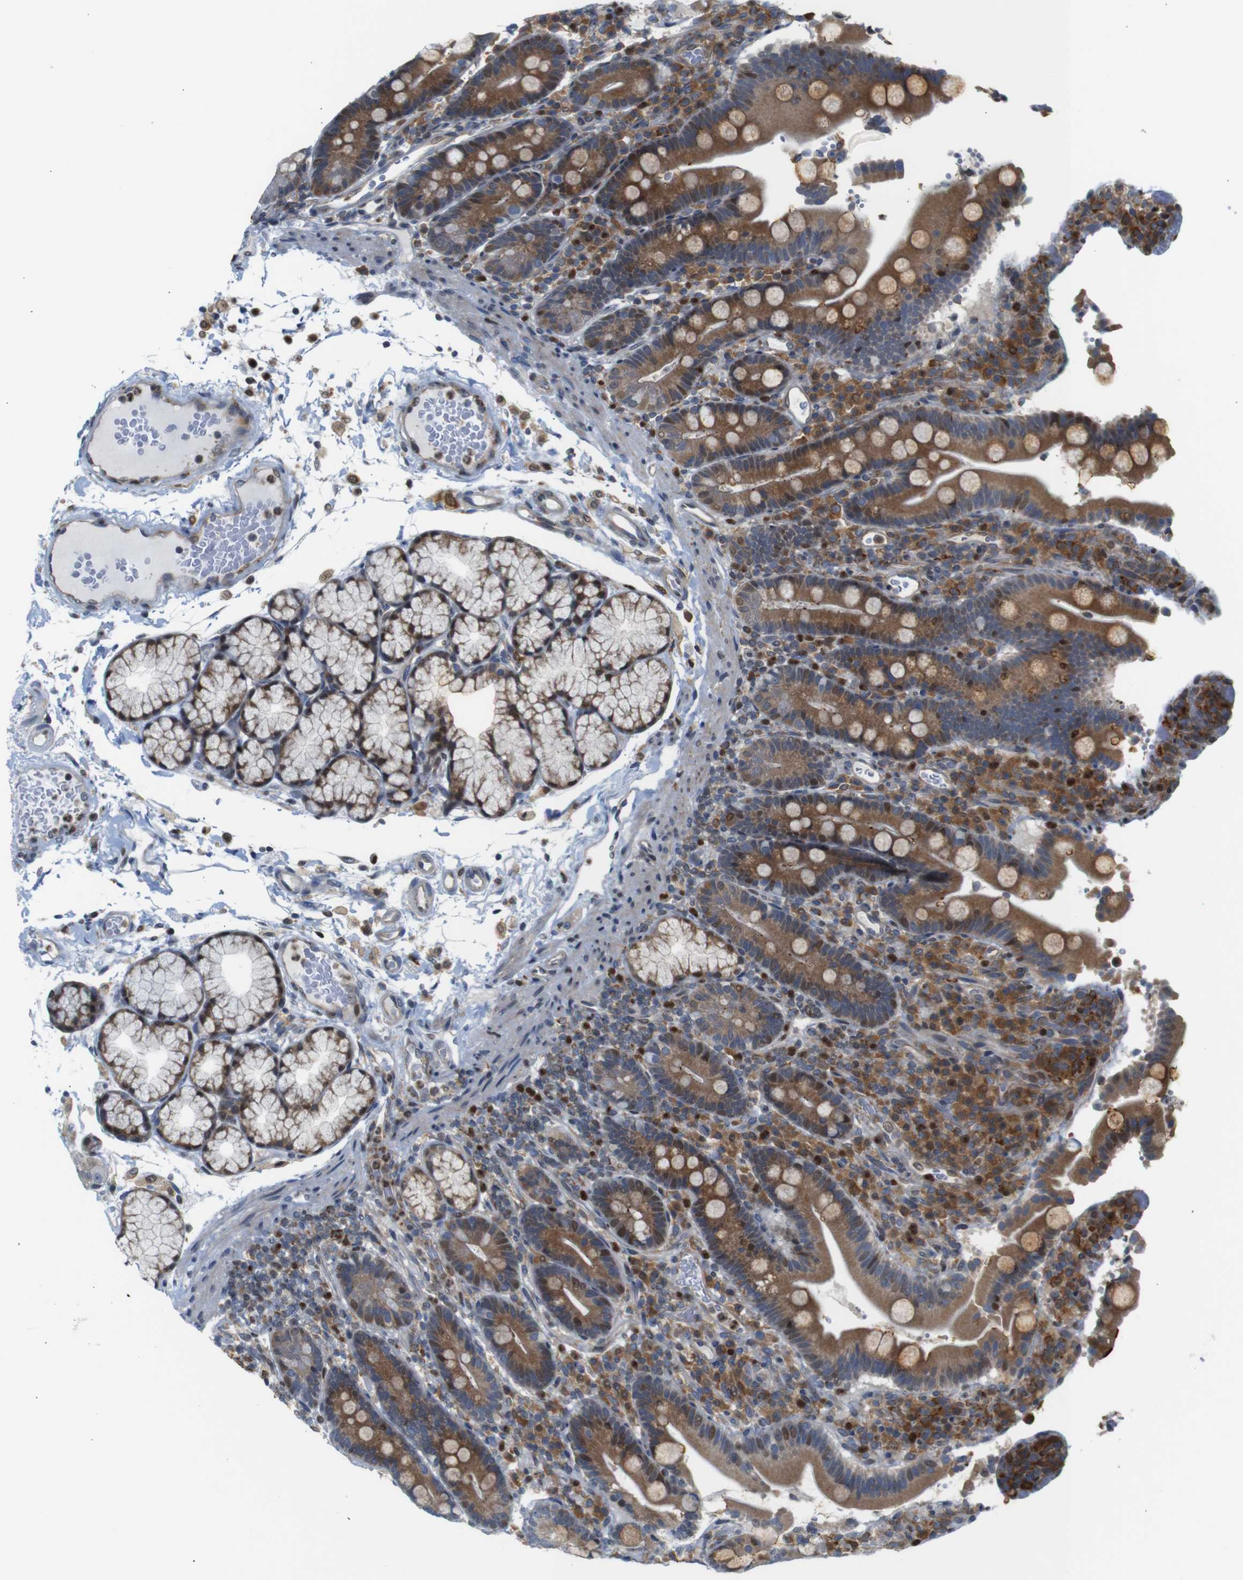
{"staining": {"intensity": "moderate", "quantity": ">75%", "location": "cytoplasmic/membranous"}, "tissue": "duodenum", "cell_type": "Glandular cells", "image_type": "normal", "snomed": [{"axis": "morphology", "description": "Normal tissue, NOS"}, {"axis": "topography", "description": "Small intestine, NOS"}], "caption": "Glandular cells demonstrate moderate cytoplasmic/membranous expression in approximately >75% of cells in benign duodenum.", "gene": "PTPN1", "patient": {"sex": "female", "age": 71}}